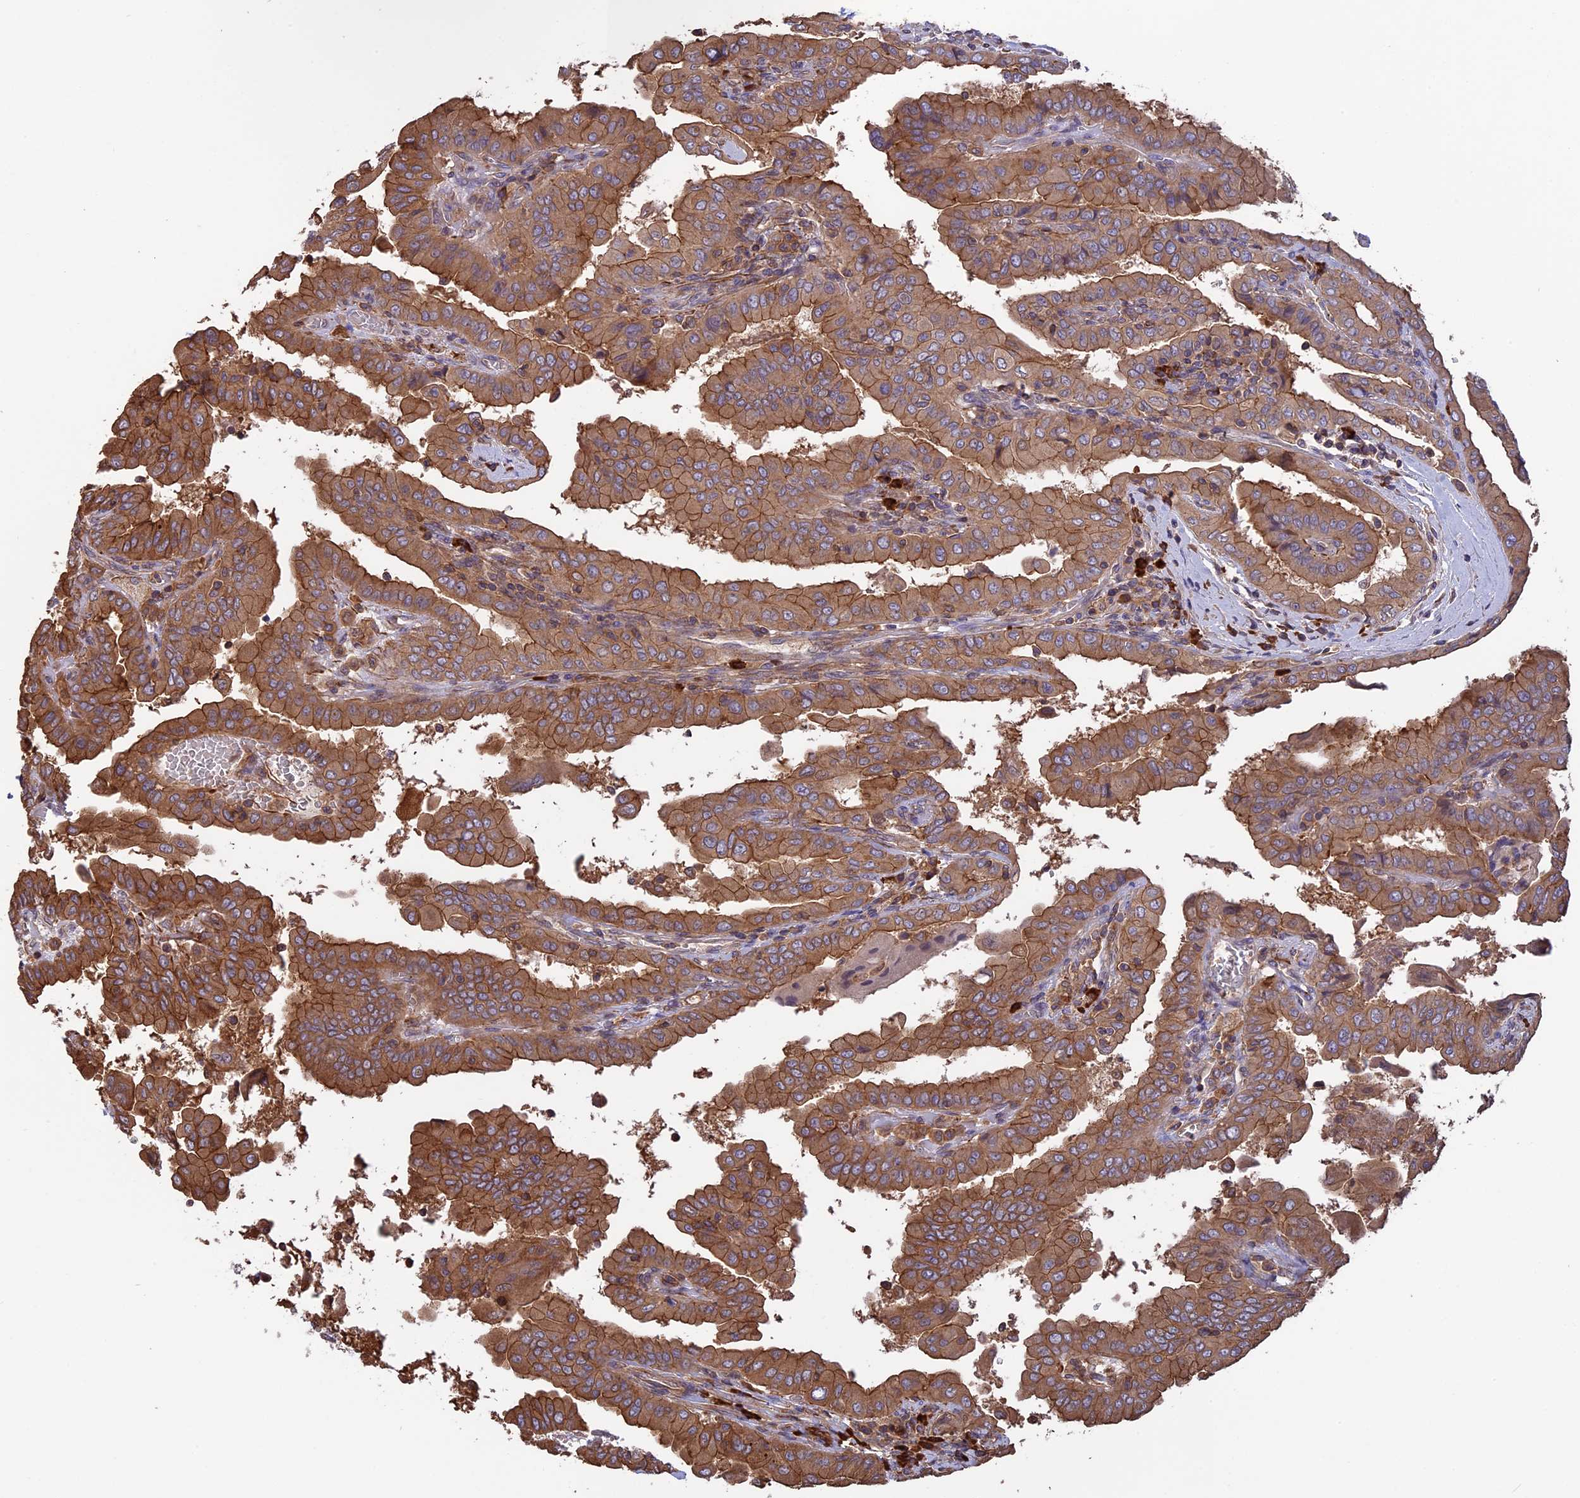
{"staining": {"intensity": "moderate", "quantity": ">75%", "location": "cytoplasmic/membranous"}, "tissue": "thyroid cancer", "cell_type": "Tumor cells", "image_type": "cancer", "snomed": [{"axis": "morphology", "description": "Papillary adenocarcinoma, NOS"}, {"axis": "topography", "description": "Thyroid gland"}], "caption": "Approximately >75% of tumor cells in papillary adenocarcinoma (thyroid) demonstrate moderate cytoplasmic/membranous protein staining as visualized by brown immunohistochemical staining.", "gene": "GAS8", "patient": {"sex": "male", "age": 33}}